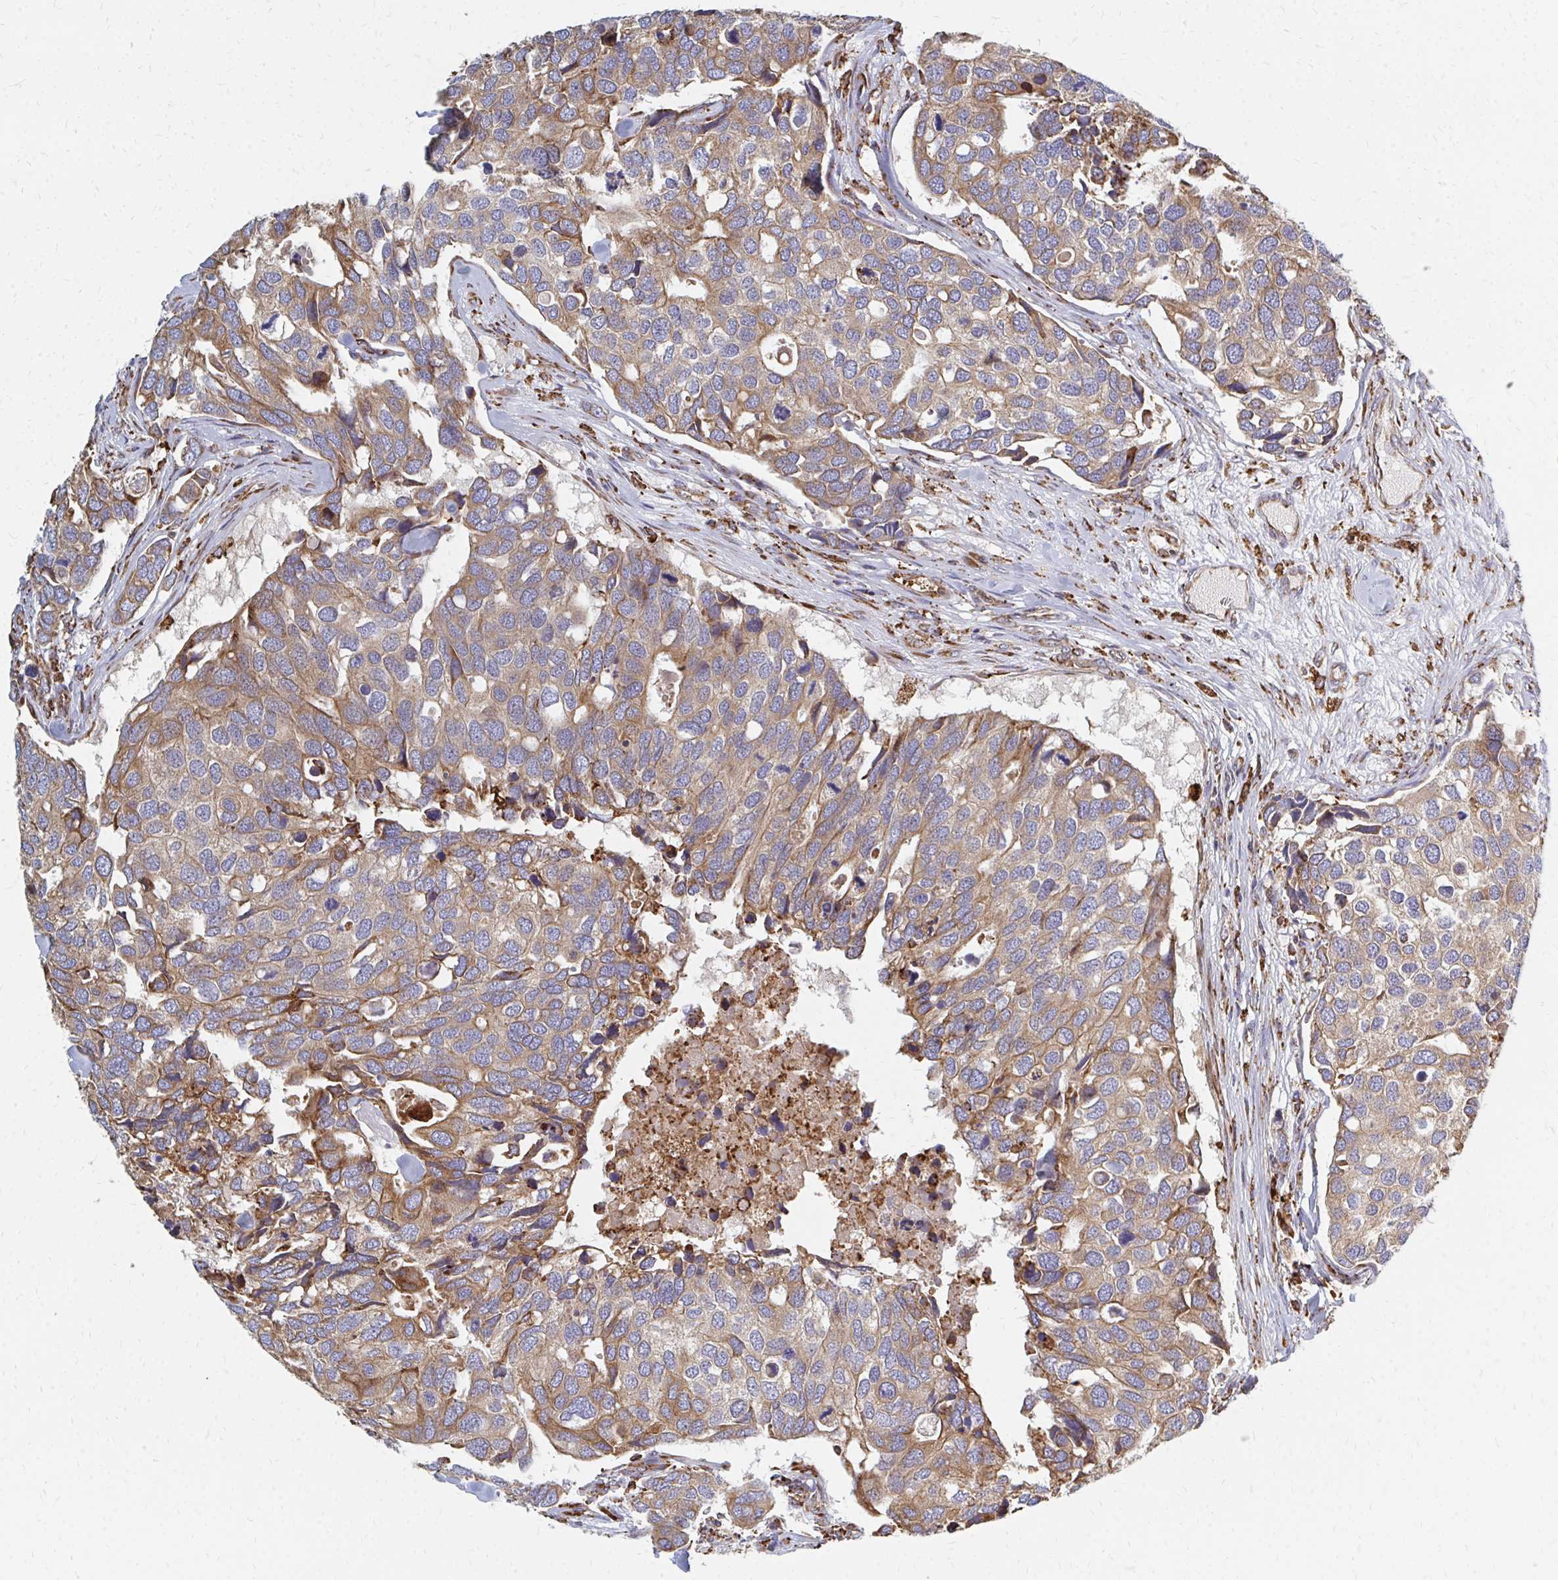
{"staining": {"intensity": "moderate", "quantity": "25%-75%", "location": "cytoplasmic/membranous"}, "tissue": "breast cancer", "cell_type": "Tumor cells", "image_type": "cancer", "snomed": [{"axis": "morphology", "description": "Duct carcinoma"}, {"axis": "topography", "description": "Breast"}], "caption": "Moderate cytoplasmic/membranous staining for a protein is appreciated in approximately 25%-75% of tumor cells of breast cancer (intraductal carcinoma) using immunohistochemistry.", "gene": "PPP1R13L", "patient": {"sex": "female", "age": 83}}